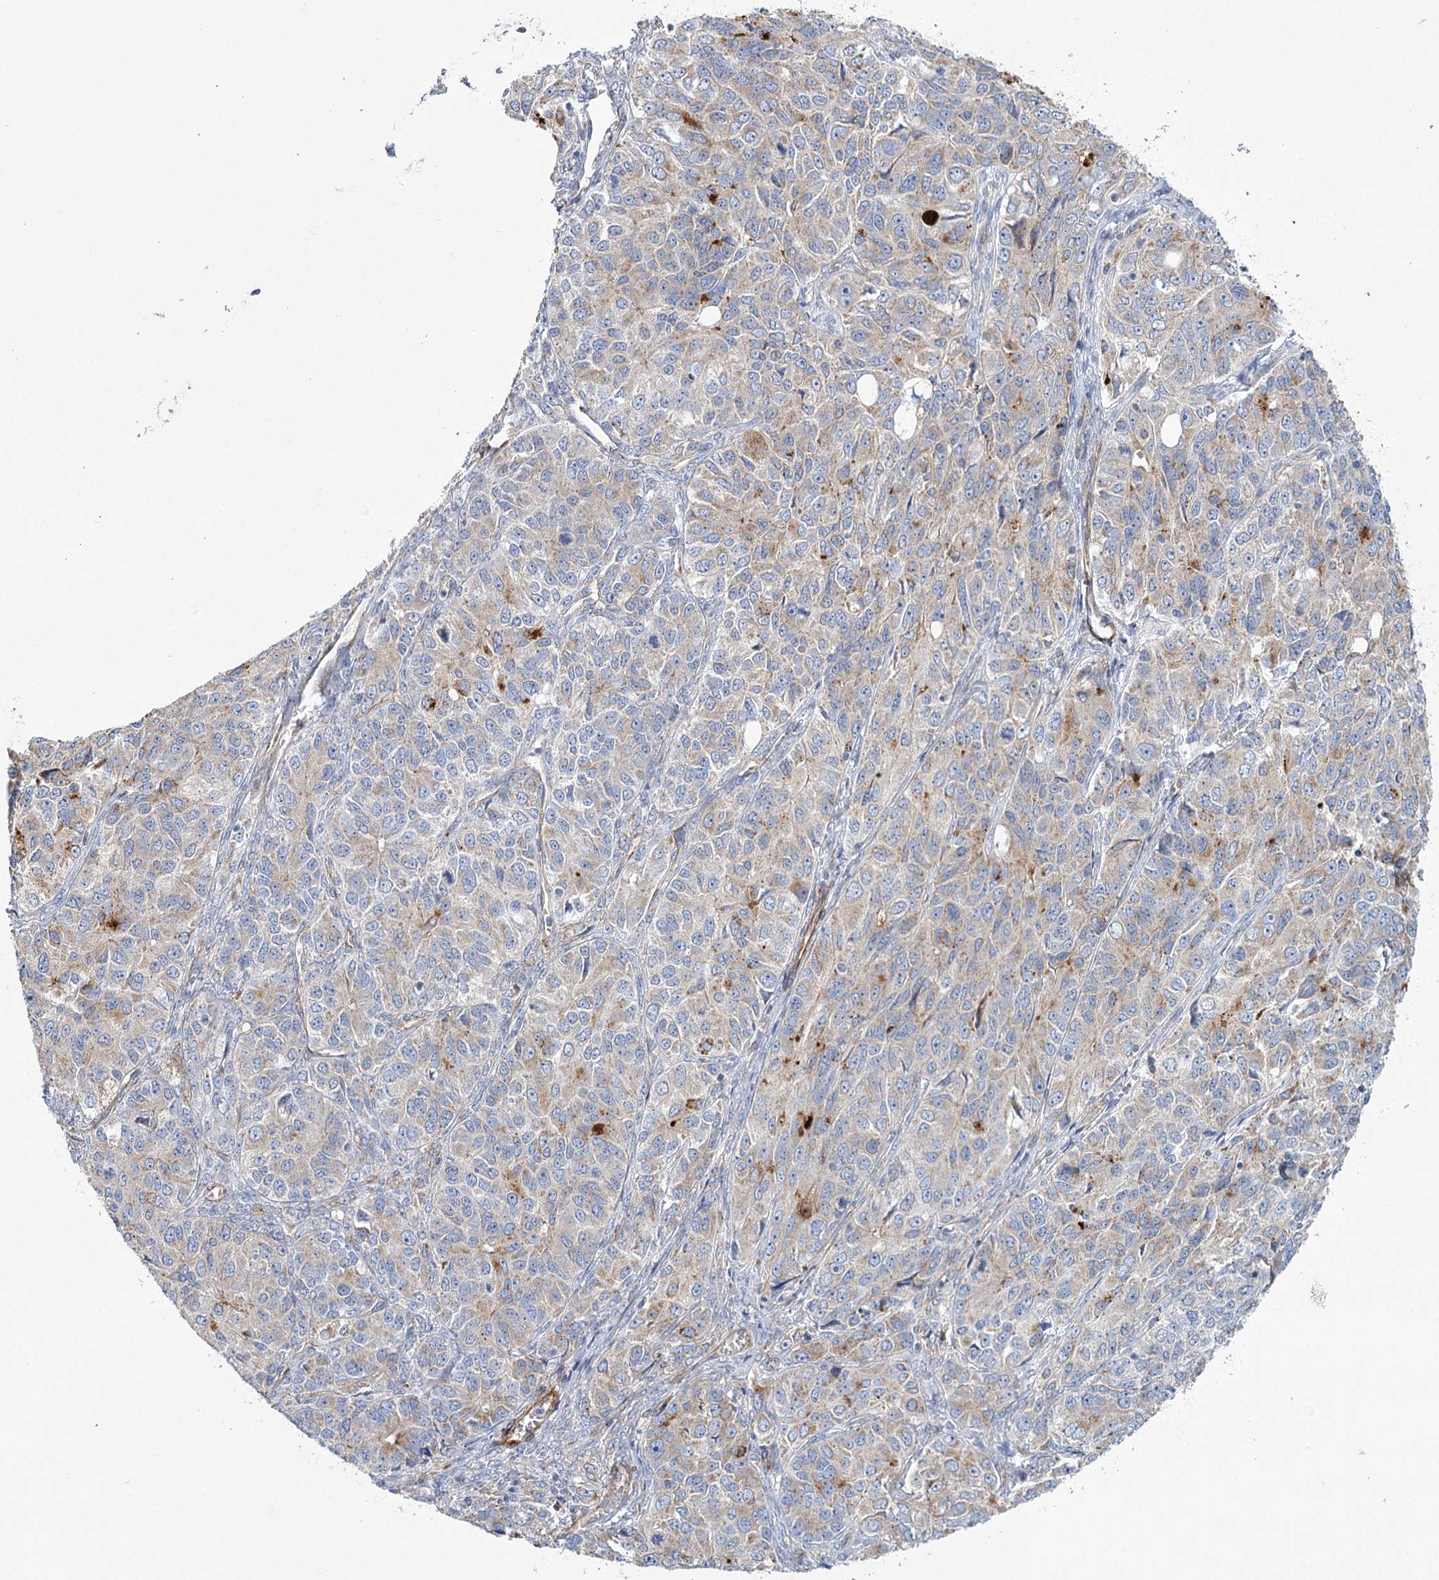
{"staining": {"intensity": "weak", "quantity": "25%-75%", "location": "cytoplasmic/membranous"}, "tissue": "ovarian cancer", "cell_type": "Tumor cells", "image_type": "cancer", "snomed": [{"axis": "morphology", "description": "Carcinoma, endometroid"}, {"axis": "topography", "description": "Ovary"}], "caption": "IHC photomicrograph of ovarian cancer (endometroid carcinoma) stained for a protein (brown), which displays low levels of weak cytoplasmic/membranous positivity in about 25%-75% of tumor cells.", "gene": "TMEM164", "patient": {"sex": "female", "age": 51}}